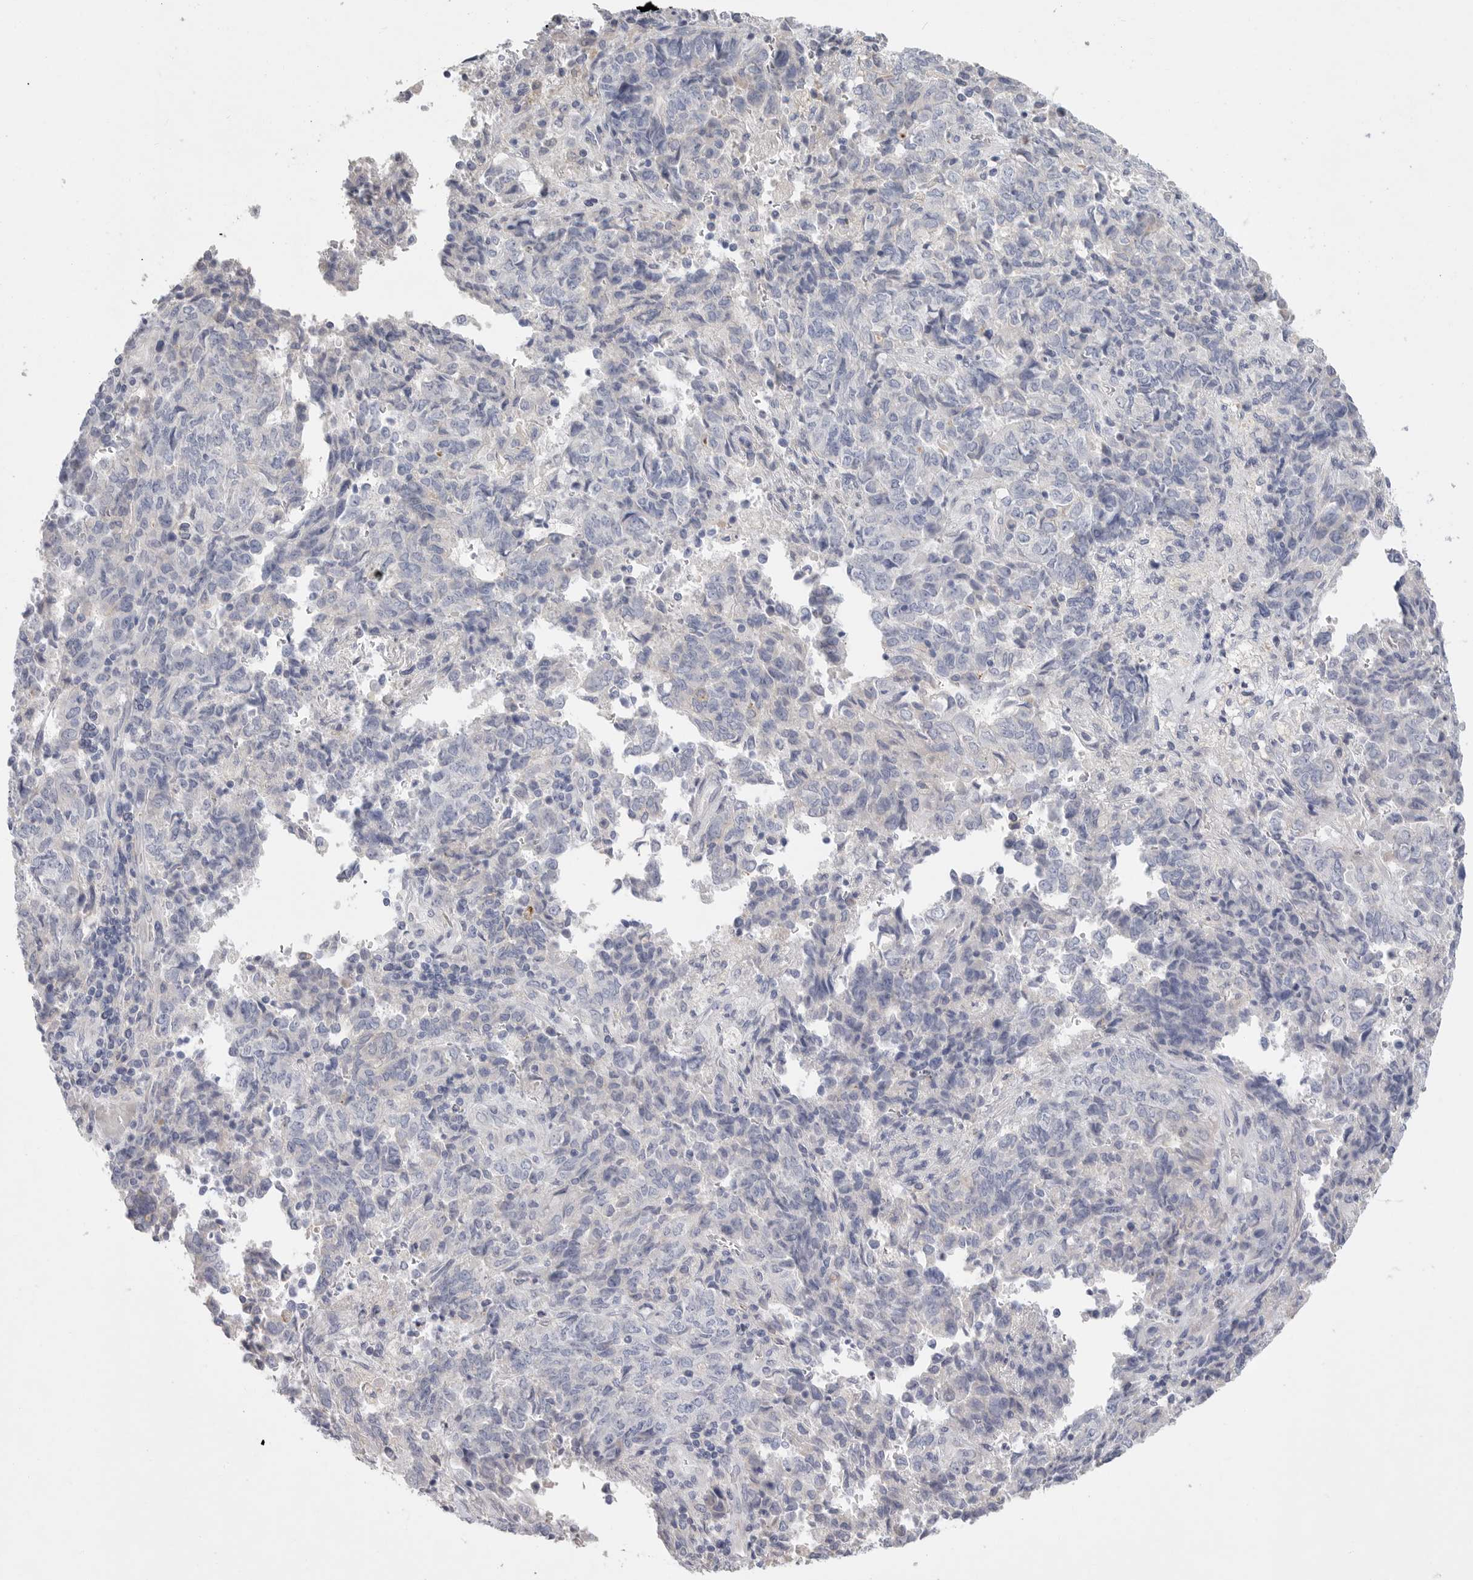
{"staining": {"intensity": "negative", "quantity": "none", "location": "none"}, "tissue": "endometrial cancer", "cell_type": "Tumor cells", "image_type": "cancer", "snomed": [{"axis": "morphology", "description": "Adenocarcinoma, NOS"}, {"axis": "topography", "description": "Endometrium"}], "caption": "The photomicrograph displays no staining of tumor cells in endometrial adenocarcinoma. (Stains: DAB (3,3'-diaminobenzidine) IHC with hematoxylin counter stain, Microscopy: brightfield microscopy at high magnification).", "gene": "CAMK2B", "patient": {"sex": "female", "age": 80}}